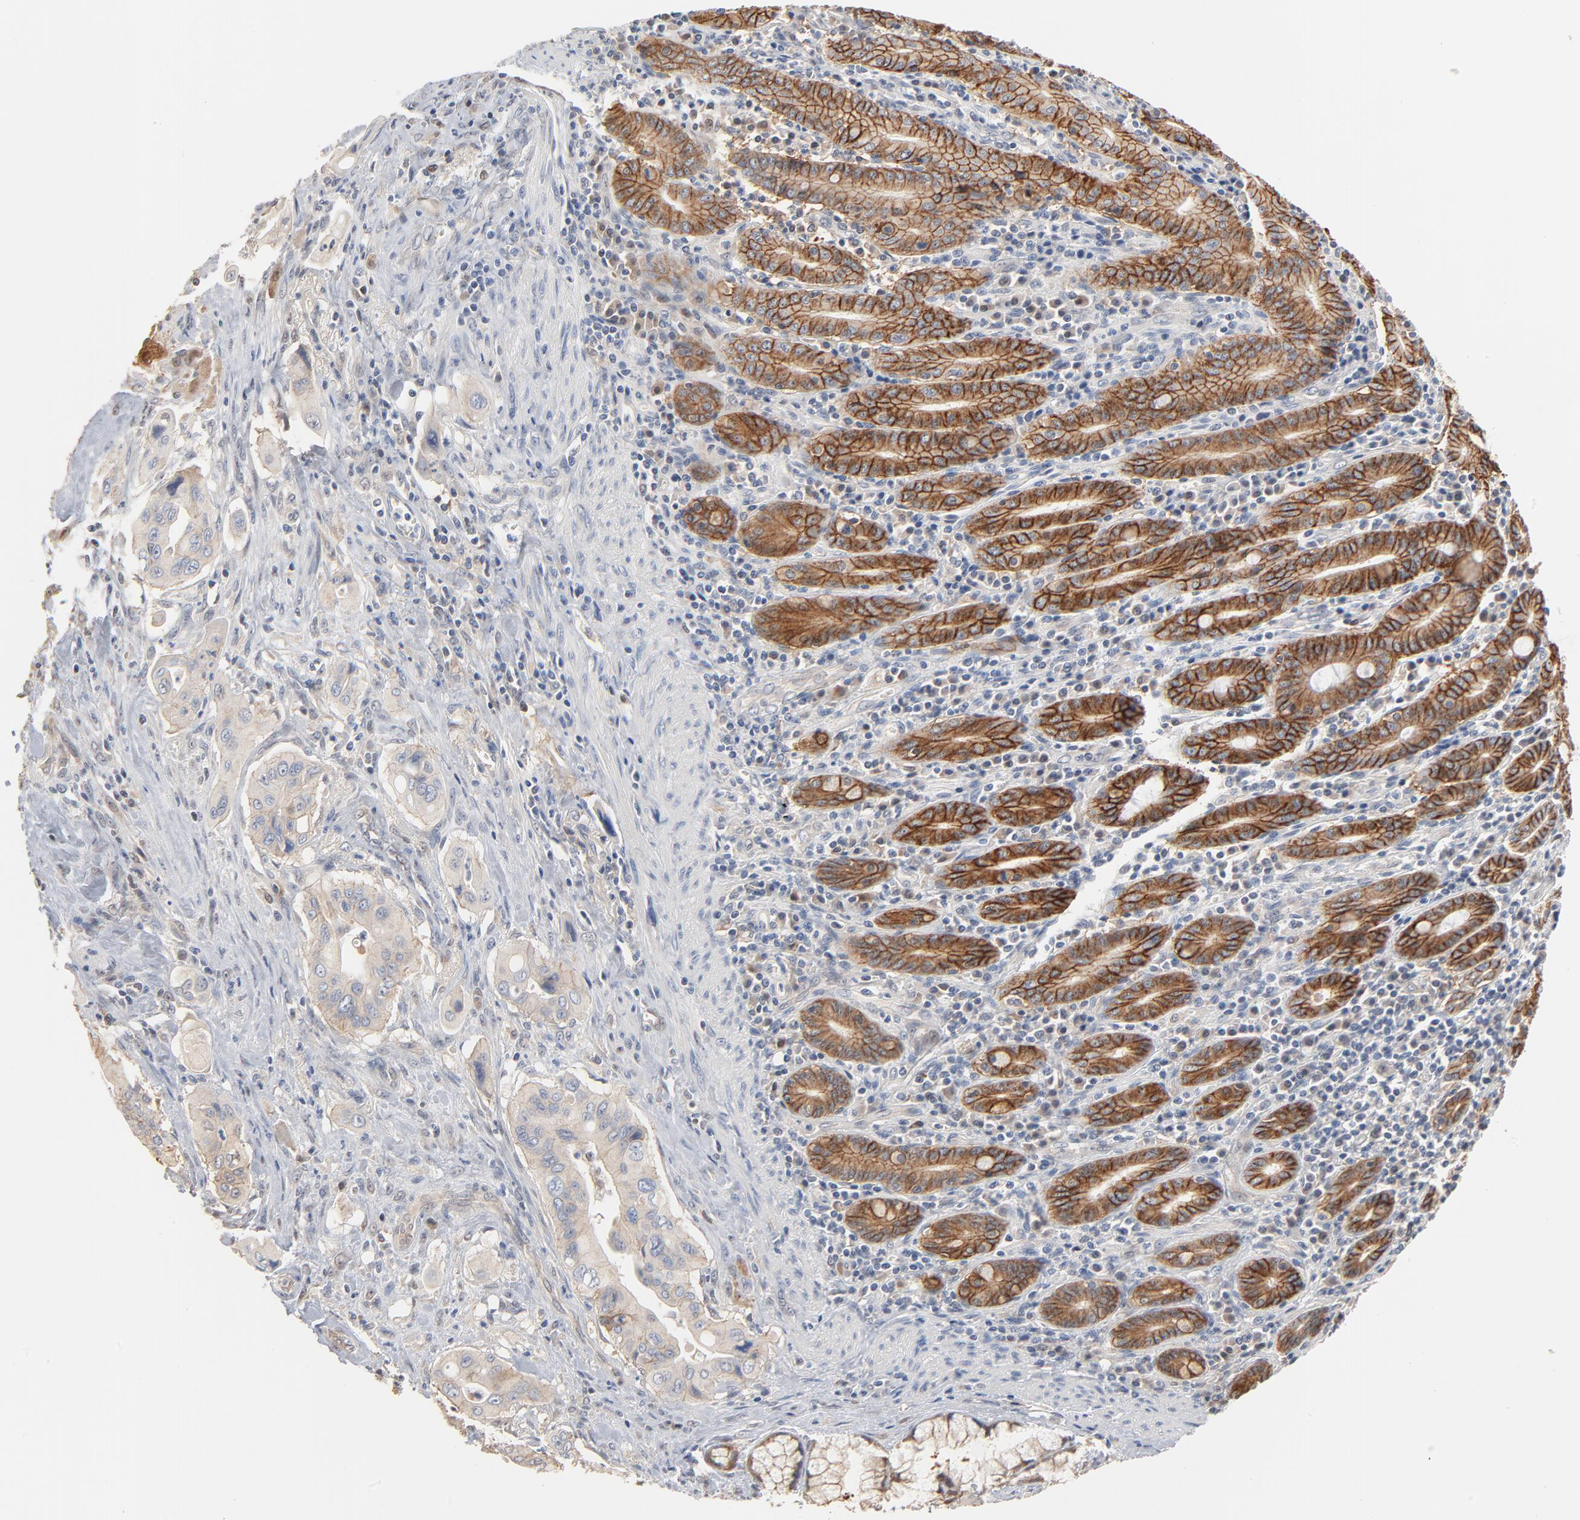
{"staining": {"intensity": "weak", "quantity": ">75%", "location": "cytoplasmic/membranous"}, "tissue": "pancreatic cancer", "cell_type": "Tumor cells", "image_type": "cancer", "snomed": [{"axis": "morphology", "description": "Adenocarcinoma, NOS"}, {"axis": "topography", "description": "Pancreas"}], "caption": "Protein expression analysis of human pancreatic cancer reveals weak cytoplasmic/membranous staining in about >75% of tumor cells.", "gene": "EPCAM", "patient": {"sex": "male", "age": 77}}